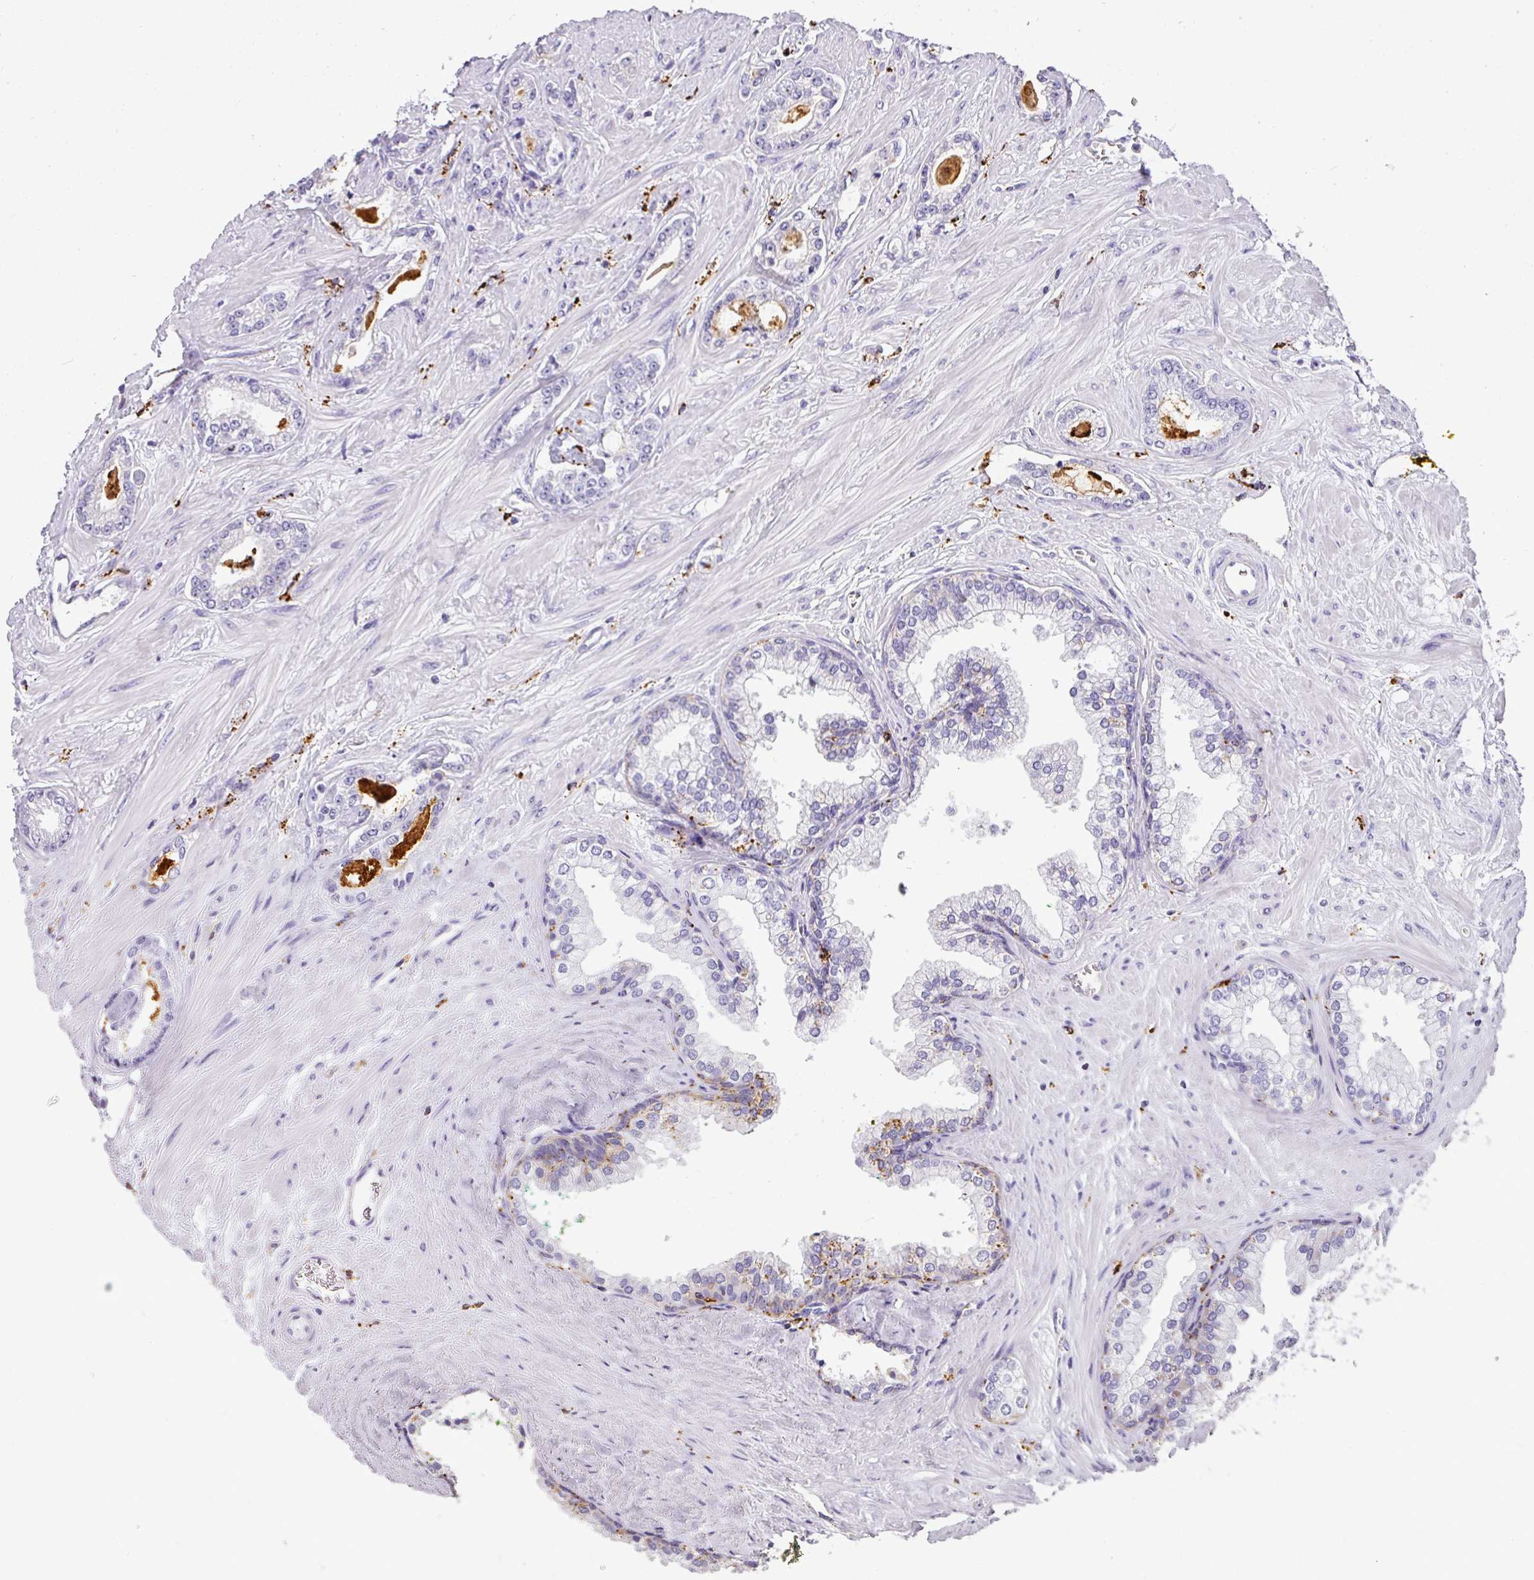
{"staining": {"intensity": "strong", "quantity": "<25%", "location": "cytoplasmic/membranous"}, "tissue": "prostate cancer", "cell_type": "Tumor cells", "image_type": "cancer", "snomed": [{"axis": "morphology", "description": "Adenocarcinoma, Low grade"}, {"axis": "topography", "description": "Prostate"}], "caption": "Immunohistochemistry (IHC) (DAB (3,3'-diaminobenzidine)) staining of prostate adenocarcinoma (low-grade) exhibits strong cytoplasmic/membranous protein staining in about <25% of tumor cells.", "gene": "MMACHC", "patient": {"sex": "male", "age": 60}}